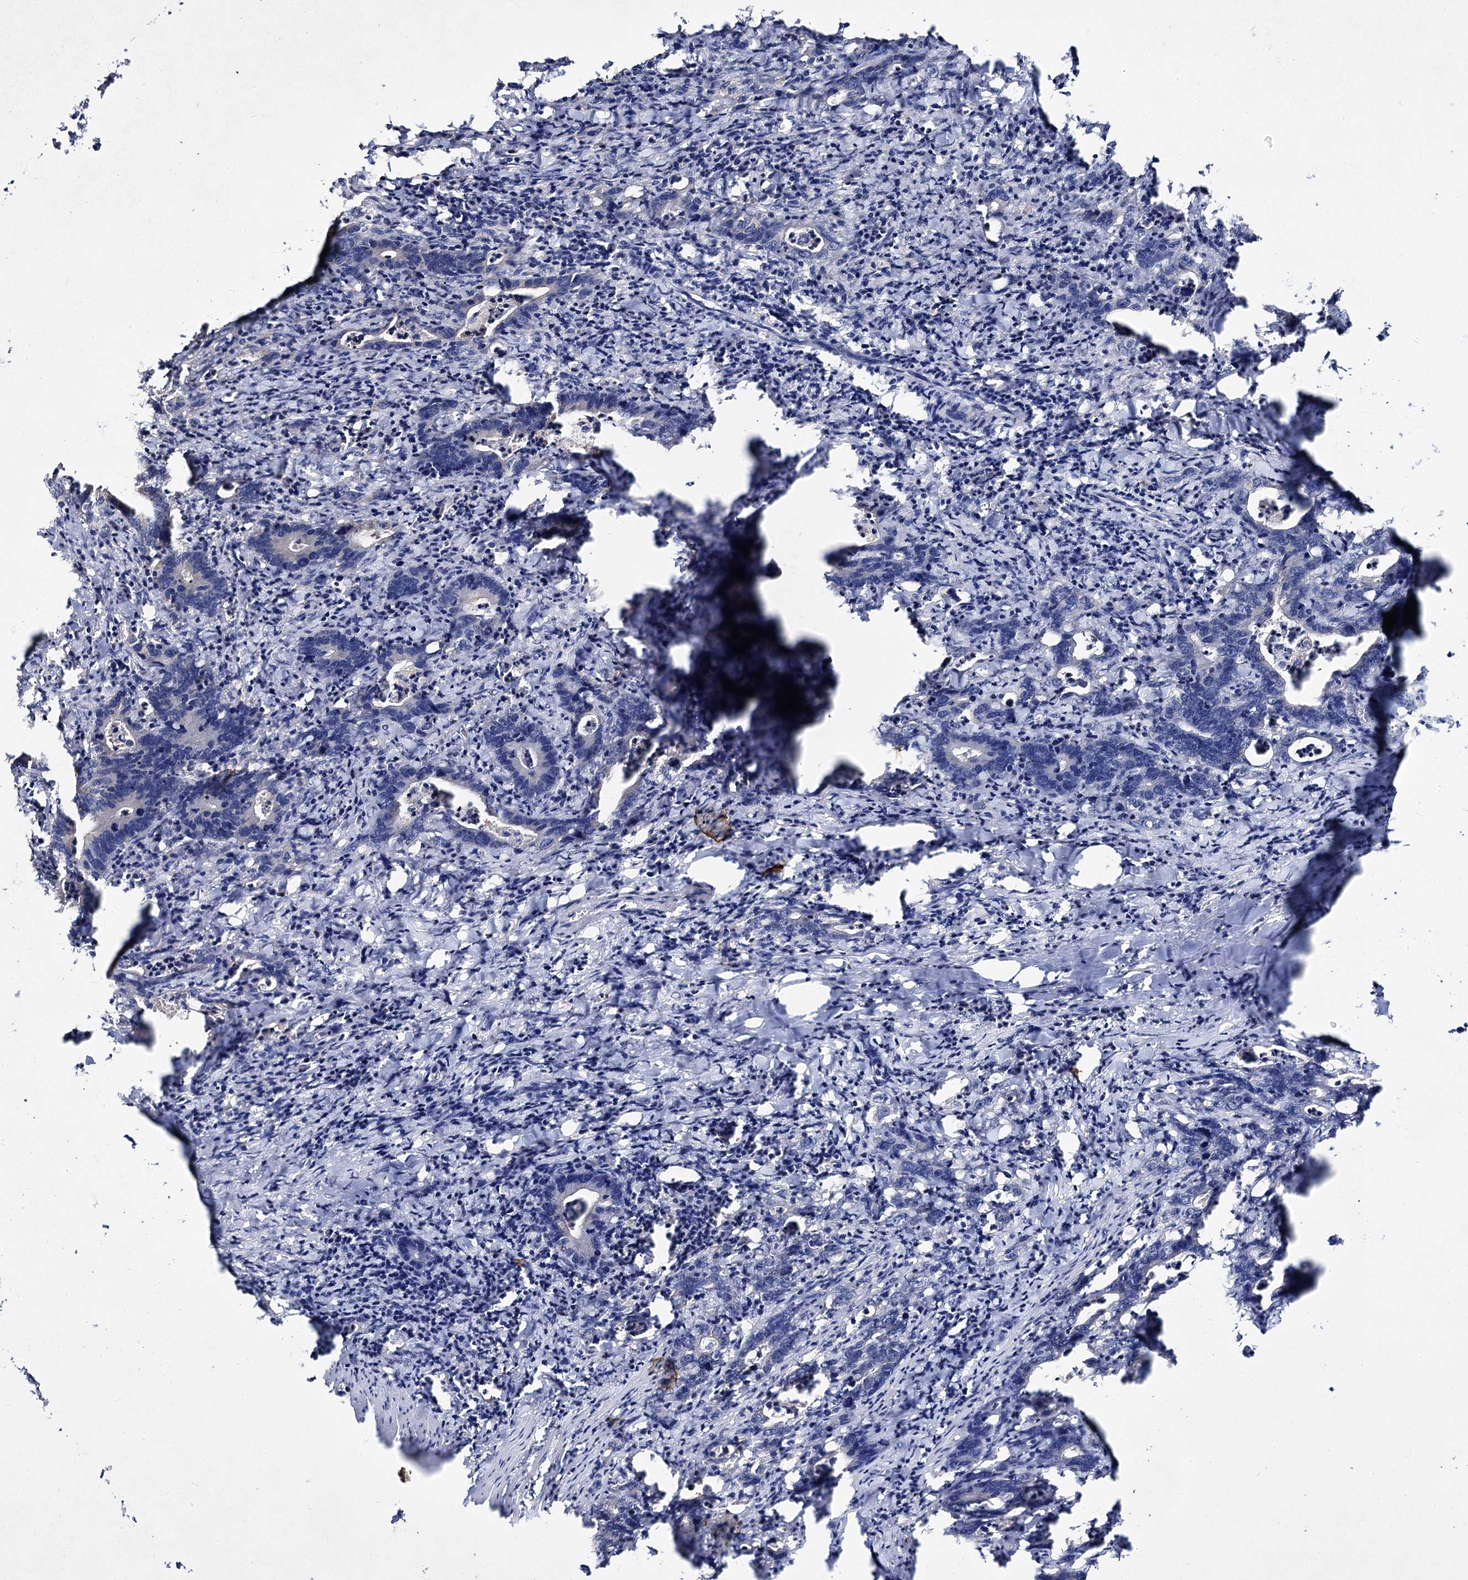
{"staining": {"intensity": "negative", "quantity": "none", "location": "none"}, "tissue": "colorectal cancer", "cell_type": "Tumor cells", "image_type": "cancer", "snomed": [{"axis": "morphology", "description": "Adenocarcinoma, NOS"}, {"axis": "topography", "description": "Colon"}], "caption": "Immunohistochemical staining of human colorectal adenocarcinoma demonstrates no significant positivity in tumor cells.", "gene": "ARFIP2", "patient": {"sex": "female", "age": 75}}